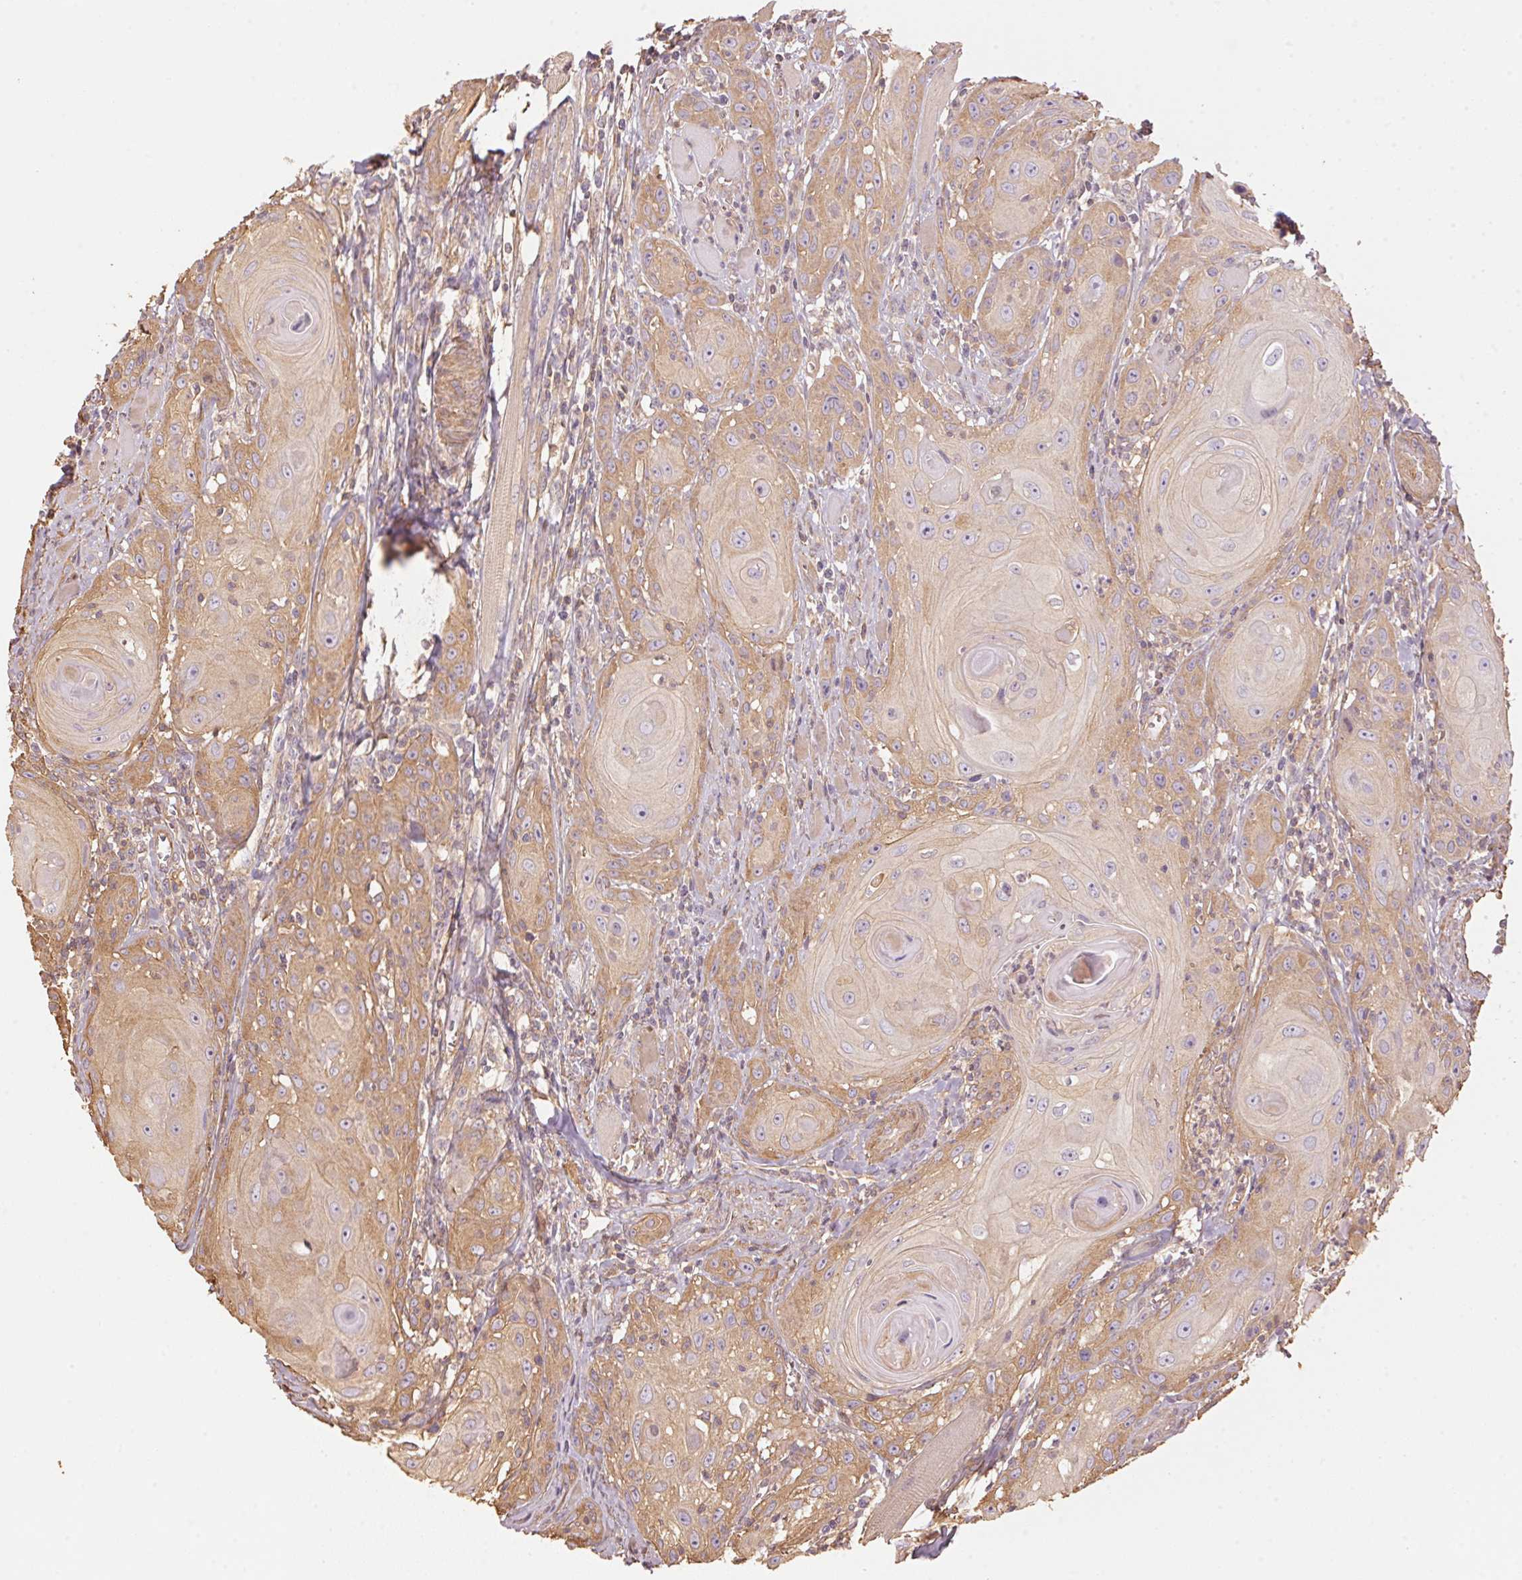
{"staining": {"intensity": "weak", "quantity": "25%-75%", "location": "cytoplasmic/membranous"}, "tissue": "head and neck cancer", "cell_type": "Tumor cells", "image_type": "cancer", "snomed": [{"axis": "morphology", "description": "Squamous cell carcinoma, NOS"}, {"axis": "topography", "description": "Head-Neck"}], "caption": "The image shows staining of squamous cell carcinoma (head and neck), revealing weak cytoplasmic/membranous protein staining (brown color) within tumor cells. The staining was performed using DAB, with brown indicating positive protein expression. Nuclei are stained blue with hematoxylin.", "gene": "QDPR", "patient": {"sex": "female", "age": 80}}